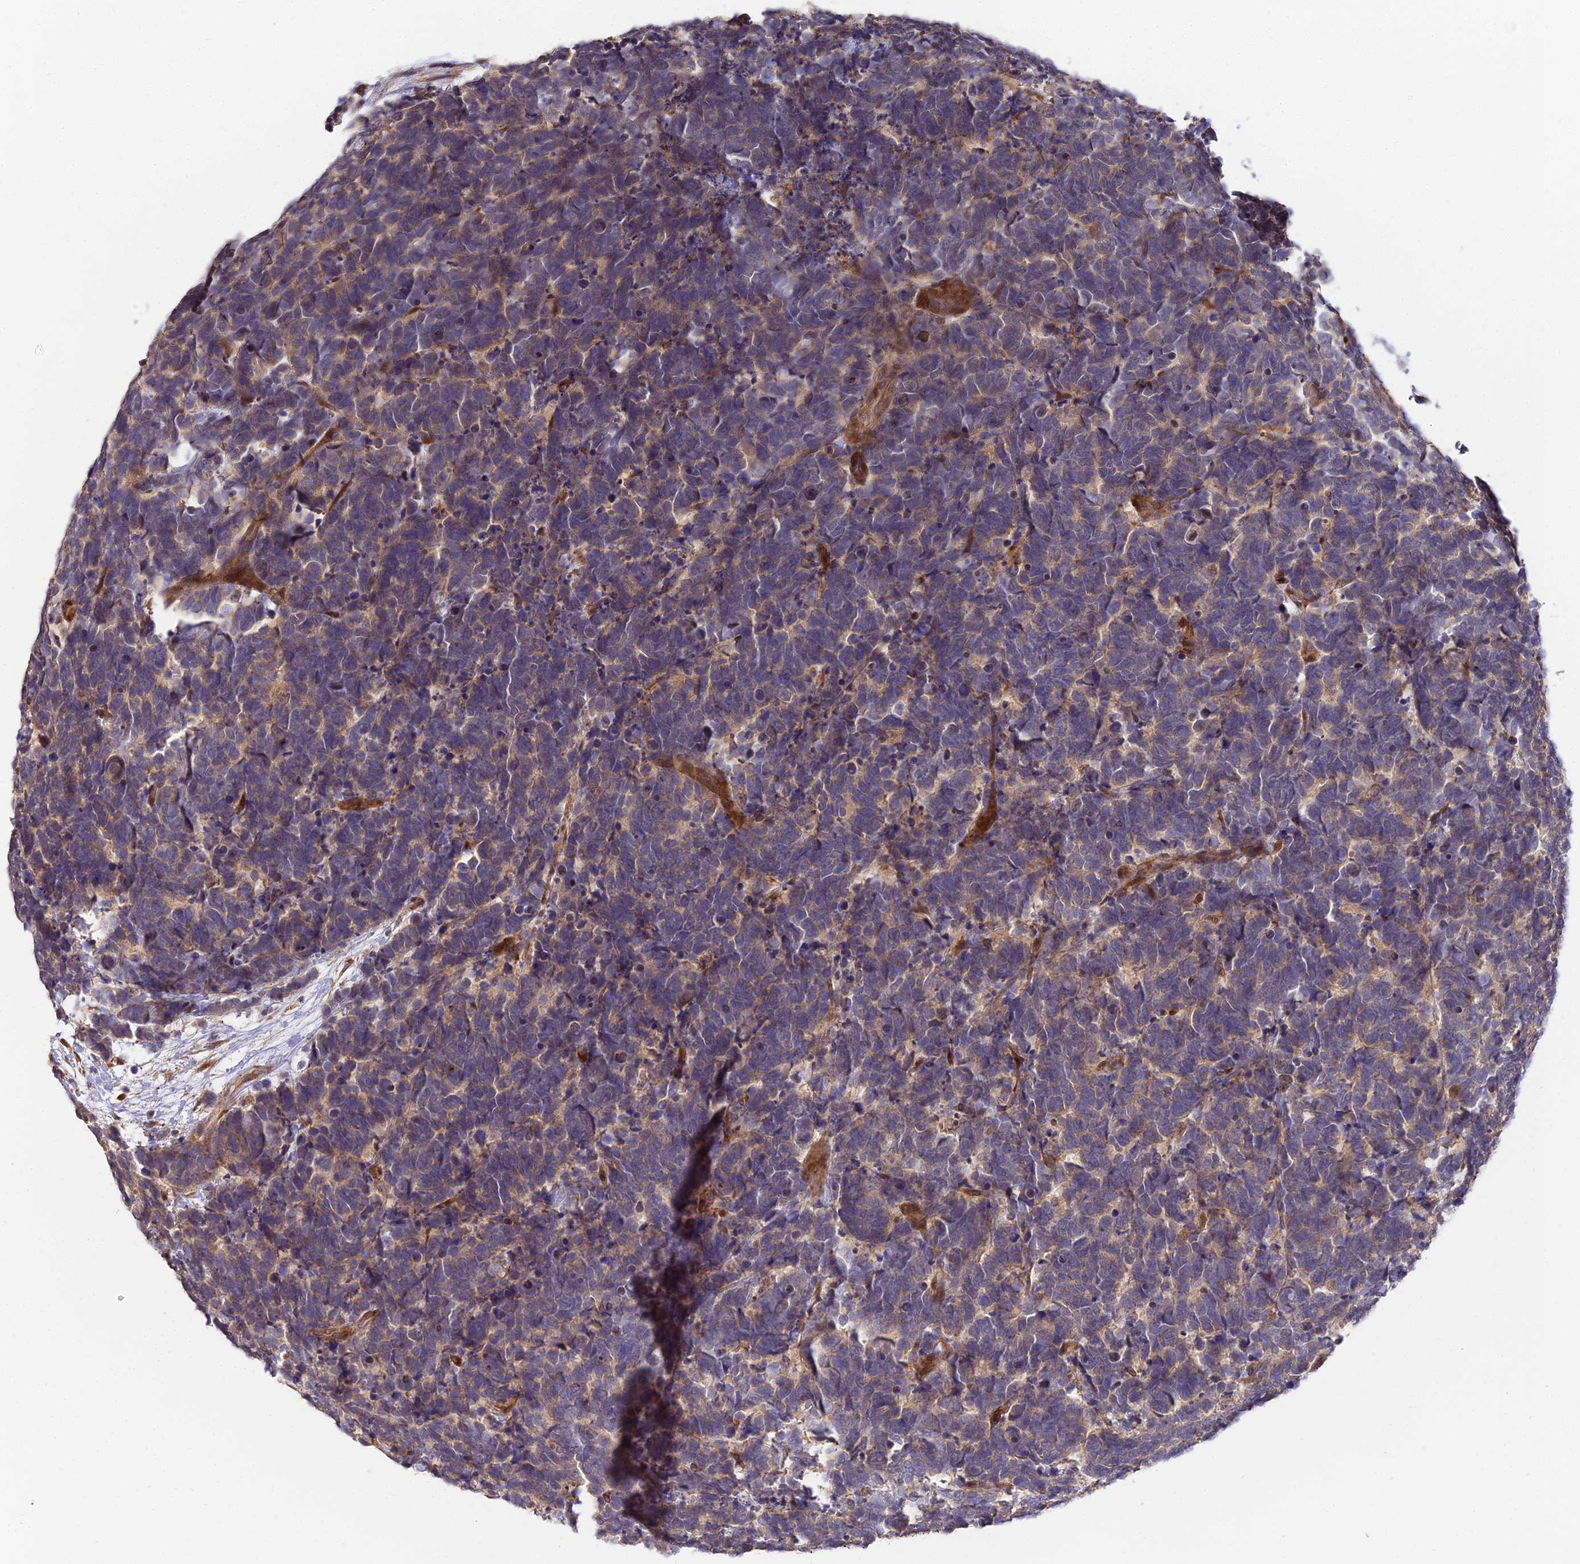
{"staining": {"intensity": "weak", "quantity": "25%-75%", "location": "cytoplasmic/membranous"}, "tissue": "carcinoid", "cell_type": "Tumor cells", "image_type": "cancer", "snomed": [{"axis": "morphology", "description": "Carcinoma, NOS"}, {"axis": "morphology", "description": "Carcinoid, malignant, NOS"}, {"axis": "topography", "description": "Urinary bladder"}], "caption": "Protein expression analysis of carcinoid reveals weak cytoplasmic/membranous positivity in approximately 25%-75% of tumor cells.", "gene": "ARL8B", "patient": {"sex": "male", "age": 57}}